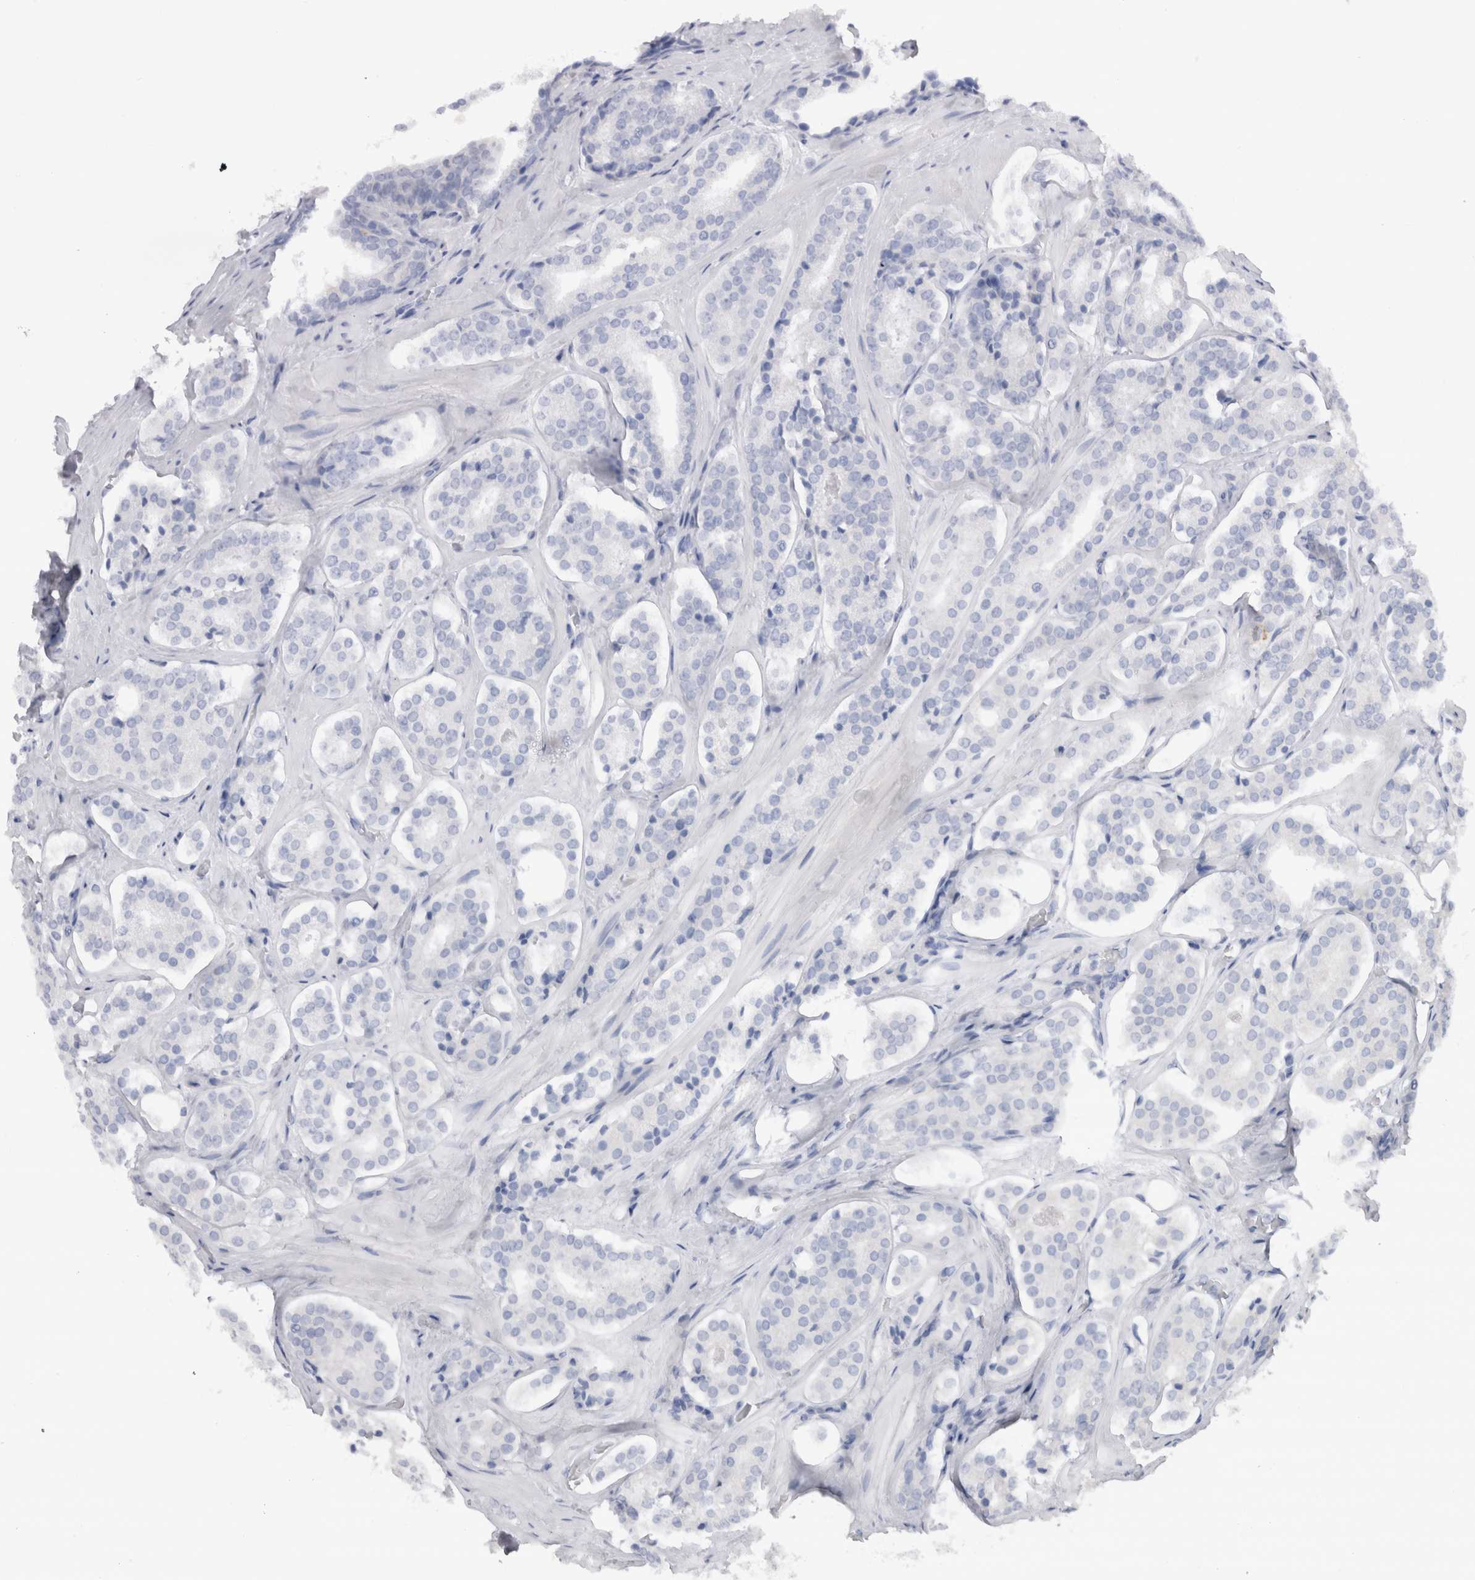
{"staining": {"intensity": "negative", "quantity": "none", "location": "none"}, "tissue": "prostate cancer", "cell_type": "Tumor cells", "image_type": "cancer", "snomed": [{"axis": "morphology", "description": "Adenocarcinoma, High grade"}, {"axis": "topography", "description": "Prostate"}], "caption": "Micrograph shows no protein staining in tumor cells of adenocarcinoma (high-grade) (prostate) tissue.", "gene": "CDH17", "patient": {"sex": "male", "age": 60}}